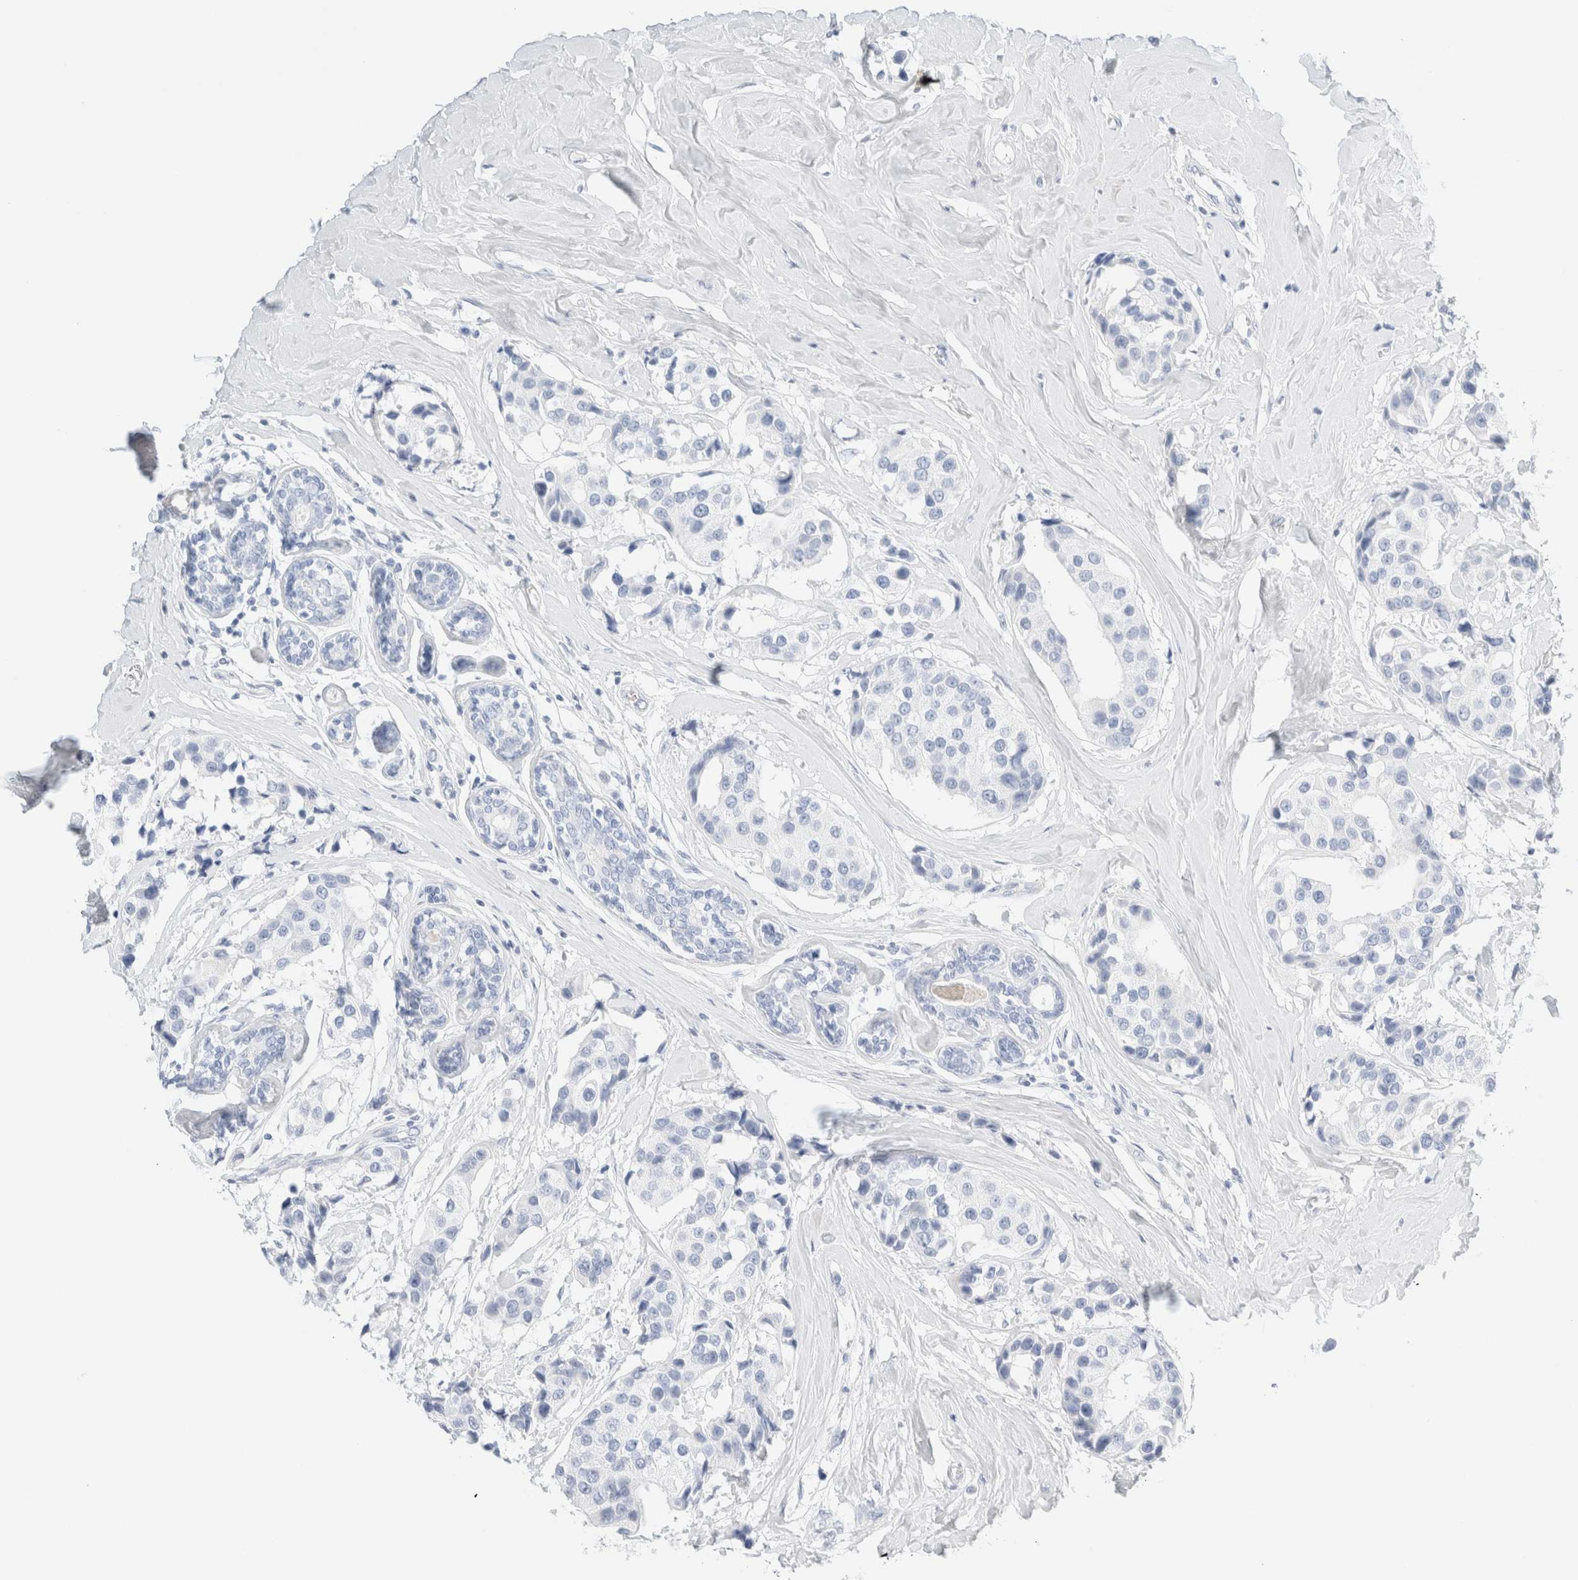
{"staining": {"intensity": "negative", "quantity": "none", "location": "none"}, "tissue": "breast cancer", "cell_type": "Tumor cells", "image_type": "cancer", "snomed": [{"axis": "morphology", "description": "Normal tissue, NOS"}, {"axis": "morphology", "description": "Duct carcinoma"}, {"axis": "topography", "description": "Breast"}], "caption": "Tumor cells show no significant expression in infiltrating ductal carcinoma (breast).", "gene": "DPYS", "patient": {"sex": "female", "age": 39}}